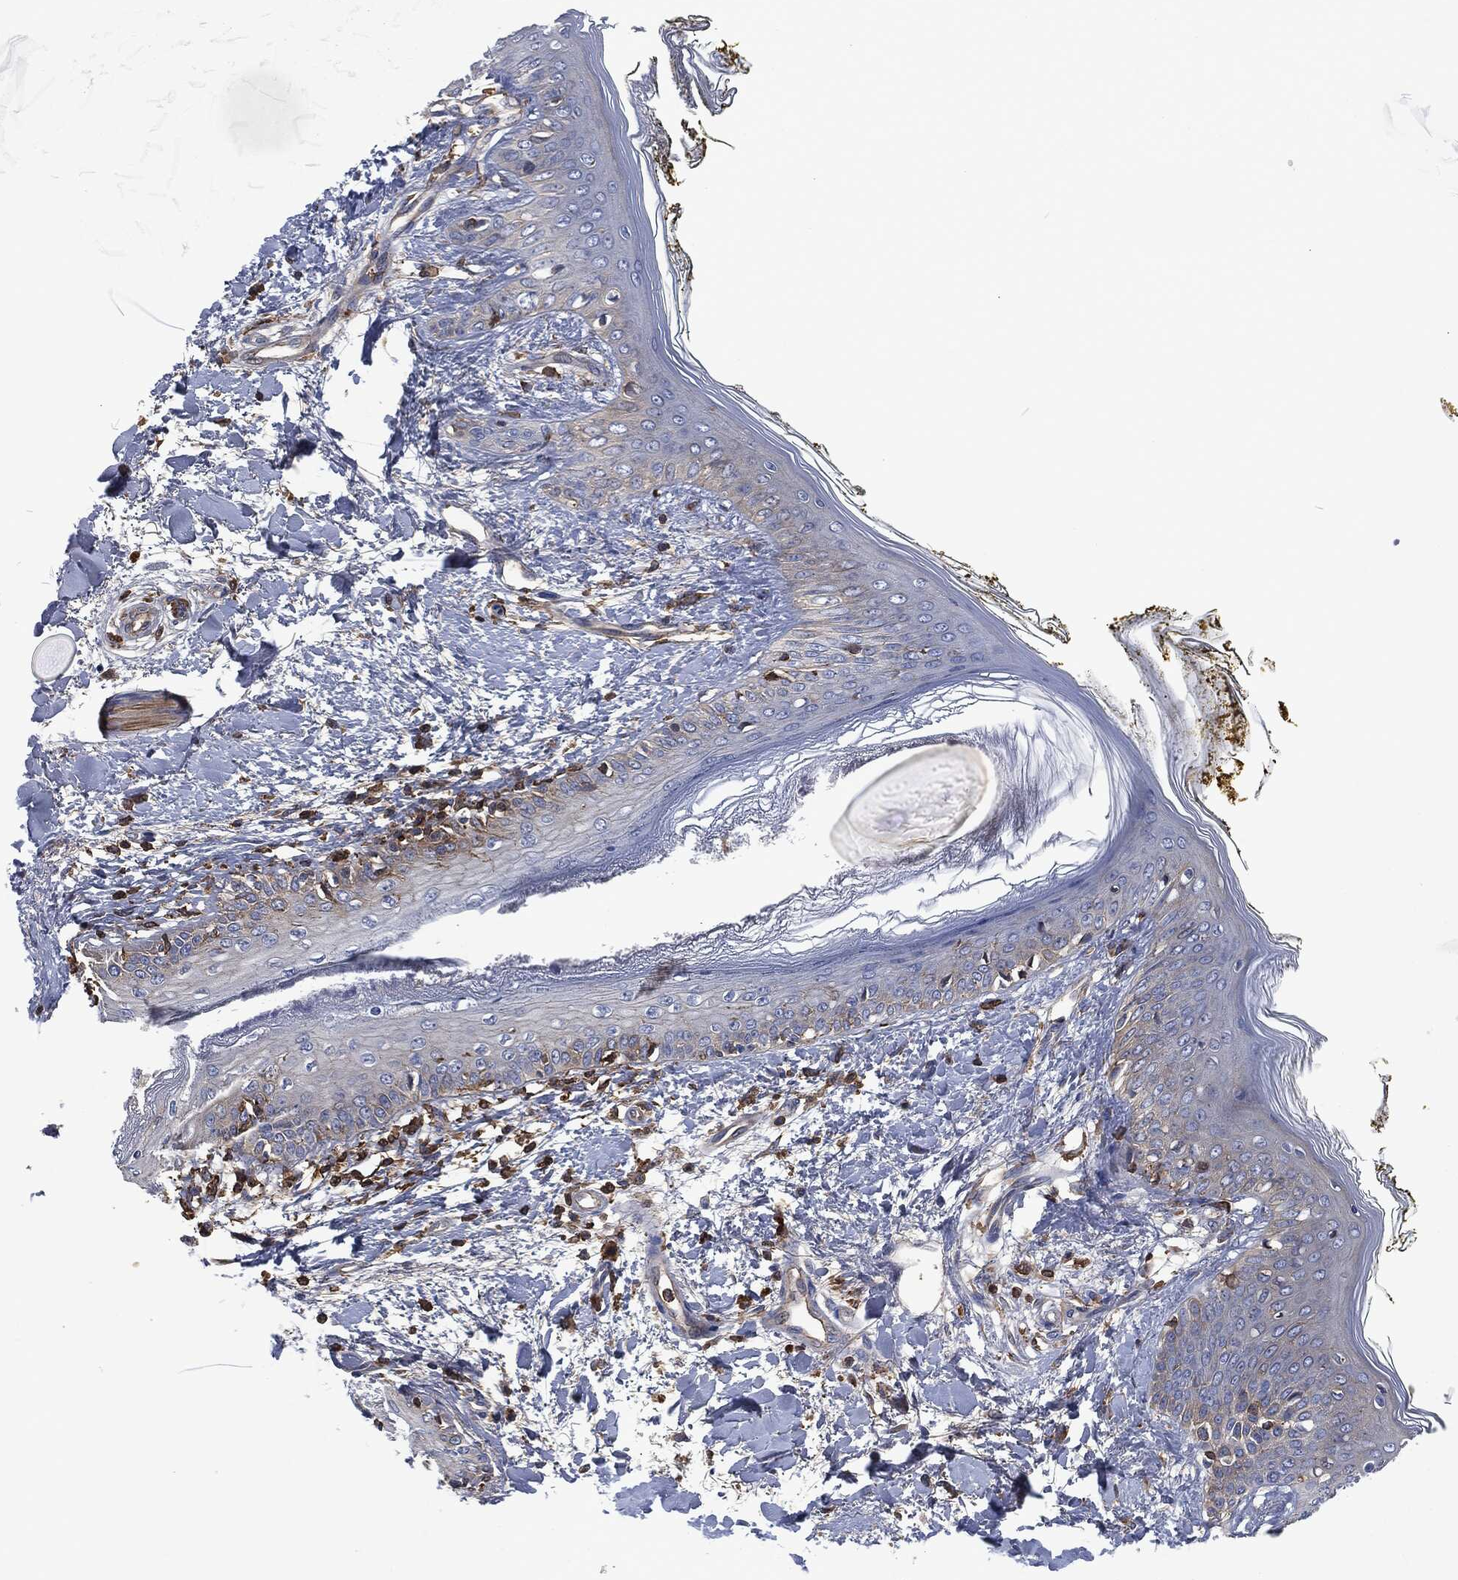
{"staining": {"intensity": "negative", "quantity": "none", "location": "none"}, "tissue": "skin", "cell_type": "Fibroblasts", "image_type": "normal", "snomed": [{"axis": "morphology", "description": "Normal tissue, NOS"}, {"axis": "morphology", "description": "Malignant melanoma, NOS"}, {"axis": "topography", "description": "Skin"}], "caption": "Benign skin was stained to show a protein in brown. There is no significant positivity in fibroblasts. (DAB immunohistochemistry (IHC) visualized using brightfield microscopy, high magnification).", "gene": "LGALS9", "patient": {"sex": "female", "age": 34}}